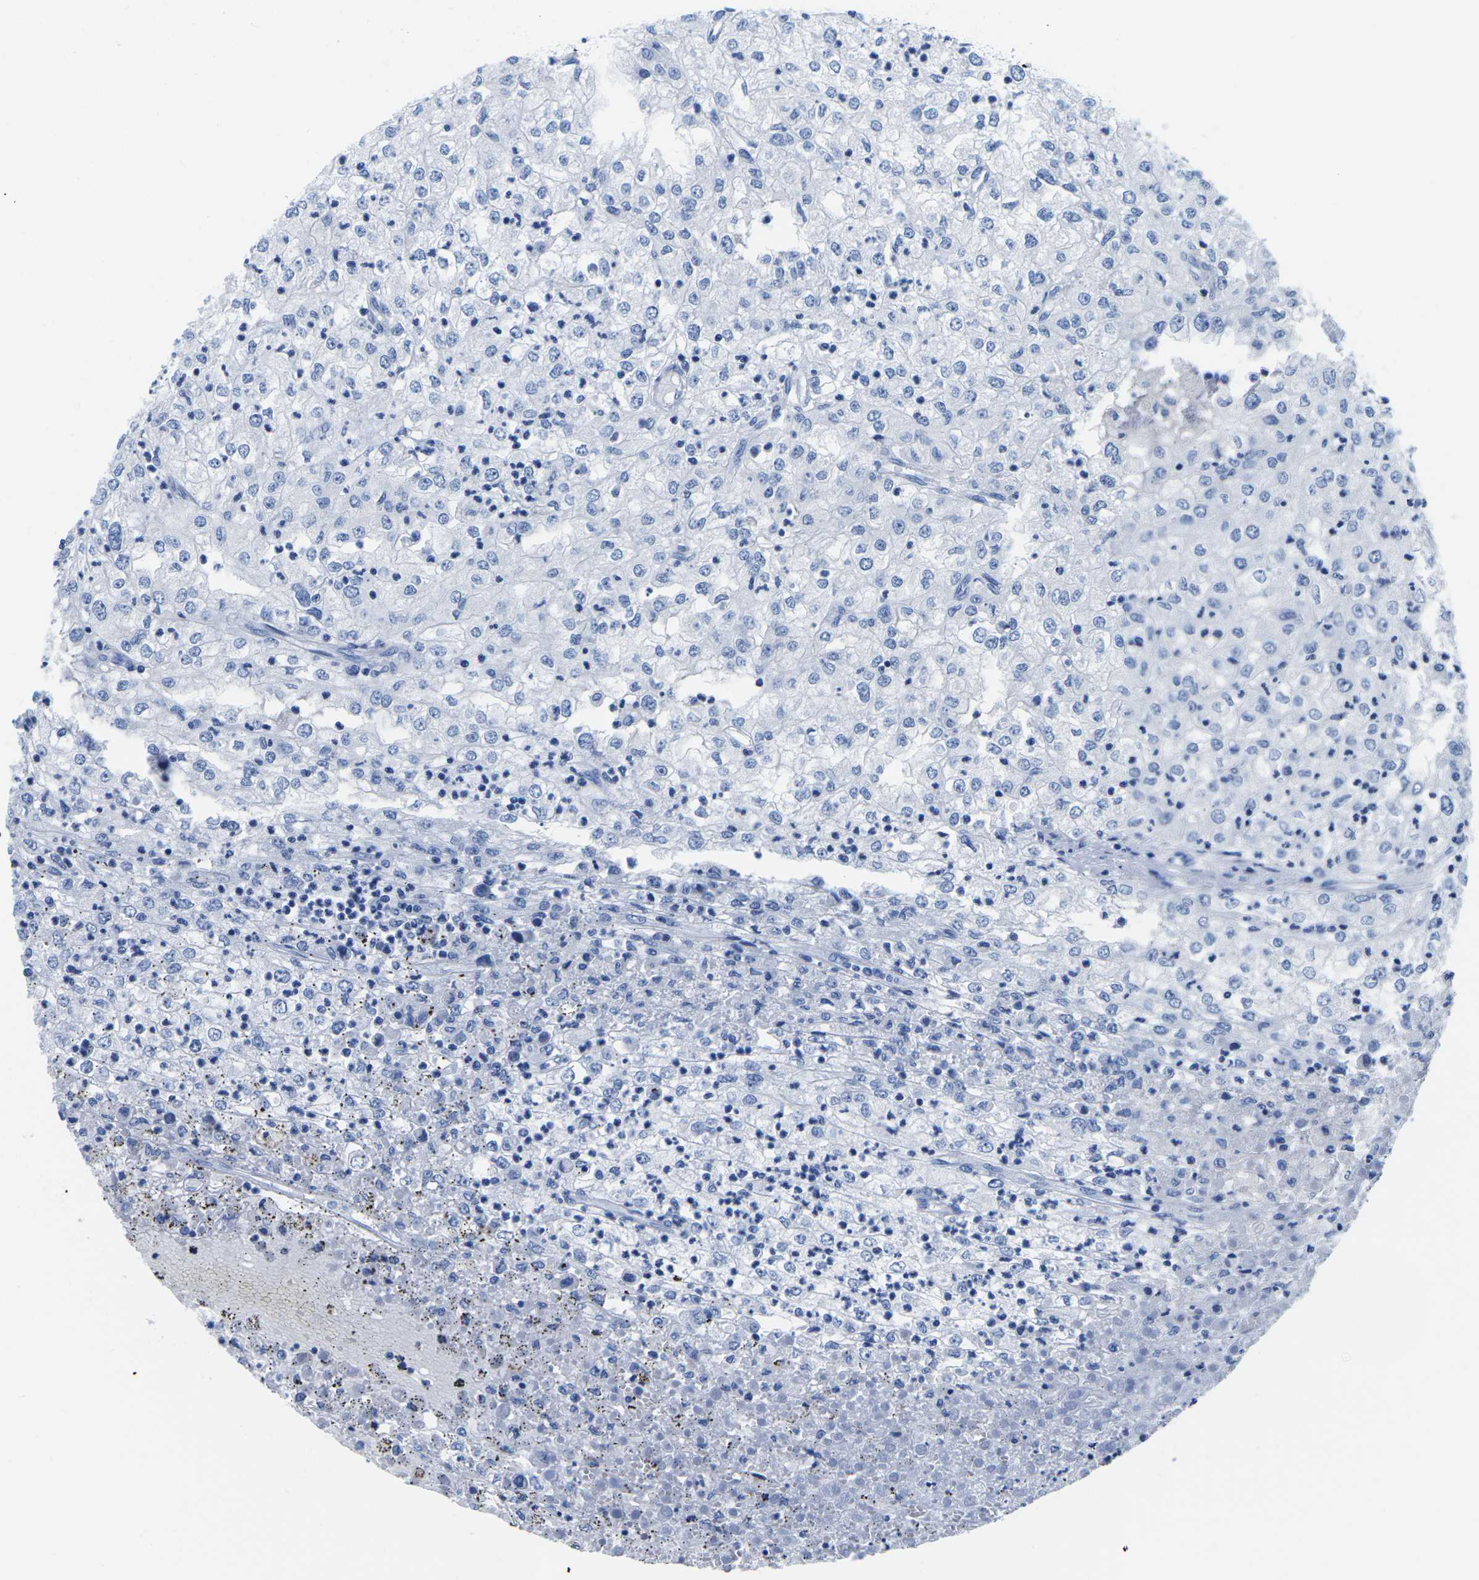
{"staining": {"intensity": "negative", "quantity": "none", "location": "none"}, "tissue": "renal cancer", "cell_type": "Tumor cells", "image_type": "cancer", "snomed": [{"axis": "morphology", "description": "Adenocarcinoma, NOS"}, {"axis": "topography", "description": "Kidney"}], "caption": "Tumor cells are negative for protein expression in human renal cancer (adenocarcinoma).", "gene": "CYP1A2", "patient": {"sex": "female", "age": 54}}